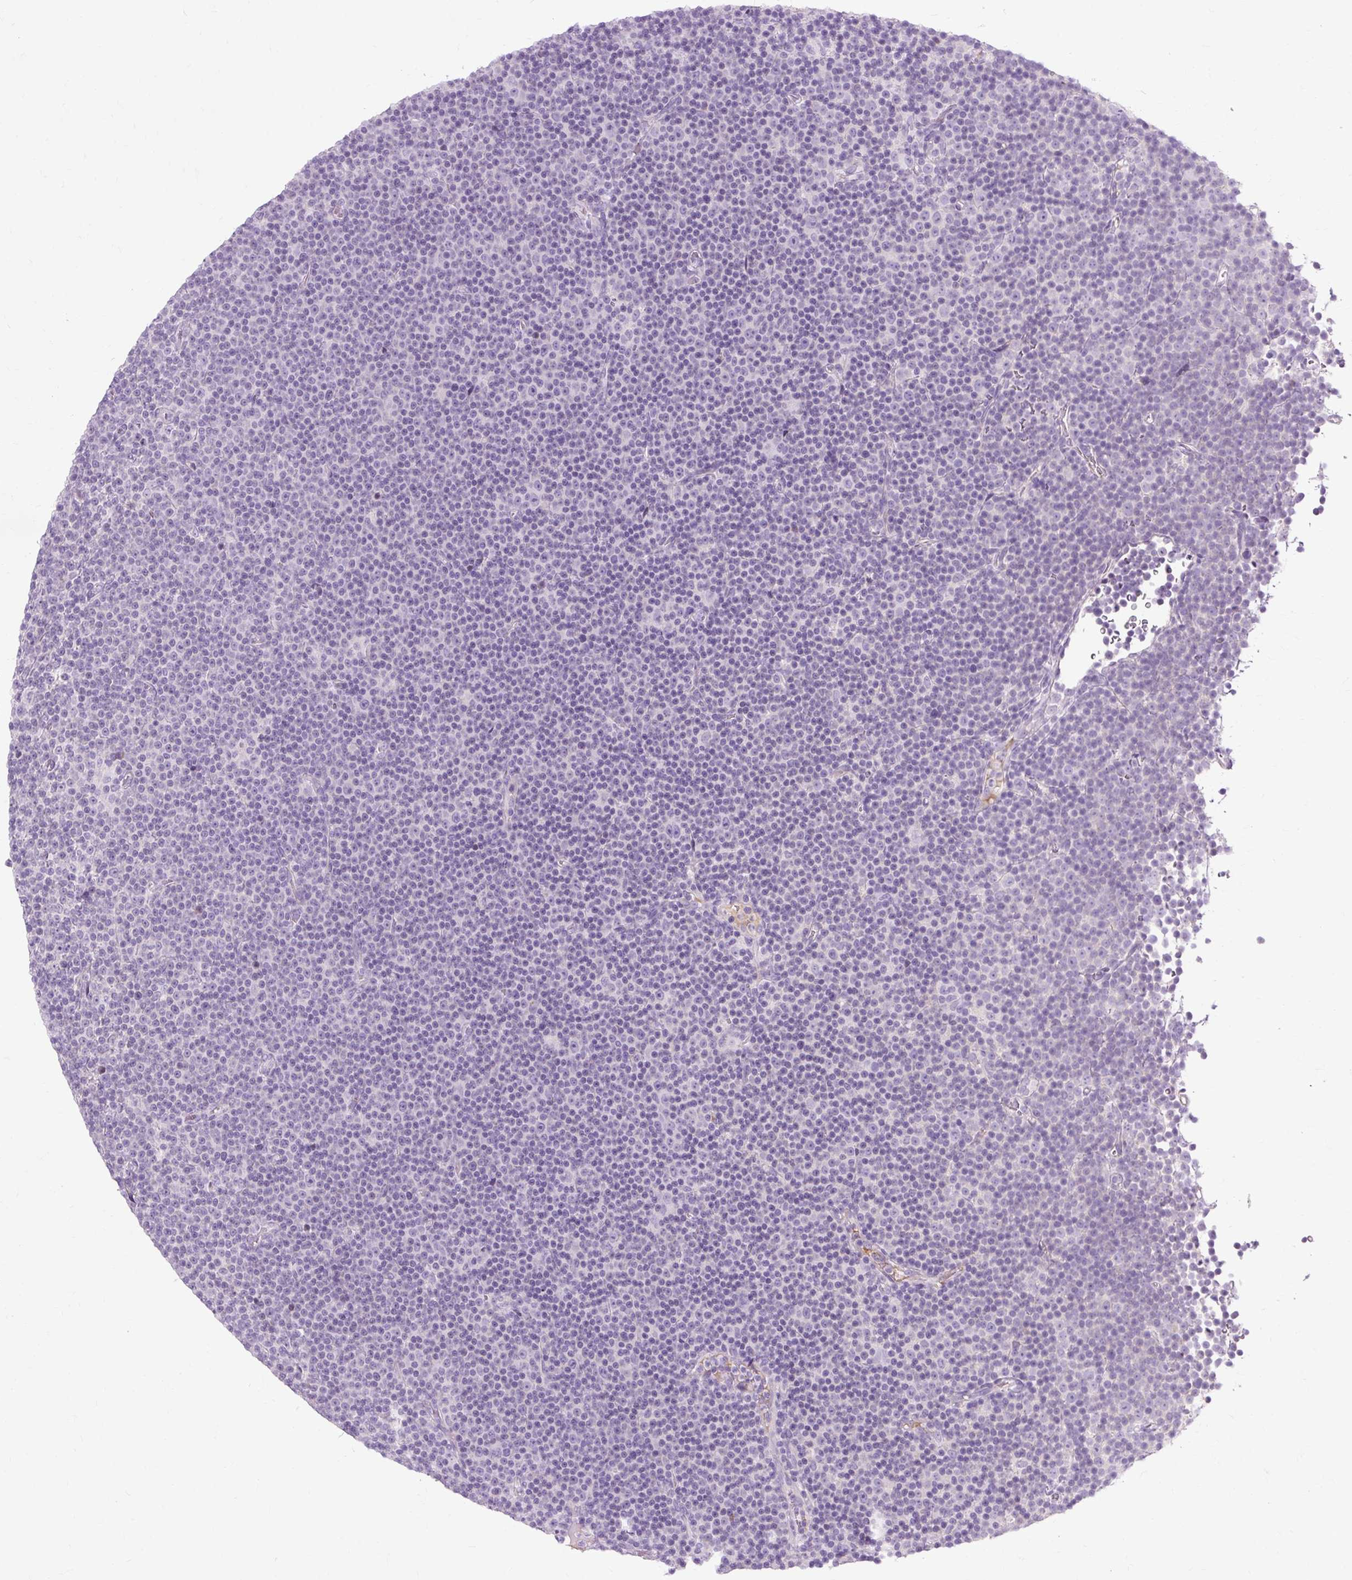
{"staining": {"intensity": "negative", "quantity": "none", "location": "none"}, "tissue": "lymphoma", "cell_type": "Tumor cells", "image_type": "cancer", "snomed": [{"axis": "morphology", "description": "Malignant lymphoma, non-Hodgkin's type, Low grade"}, {"axis": "topography", "description": "Lymph node"}], "caption": "IHC of lymphoma exhibits no staining in tumor cells.", "gene": "ARRDC2", "patient": {"sex": "female", "age": 67}}